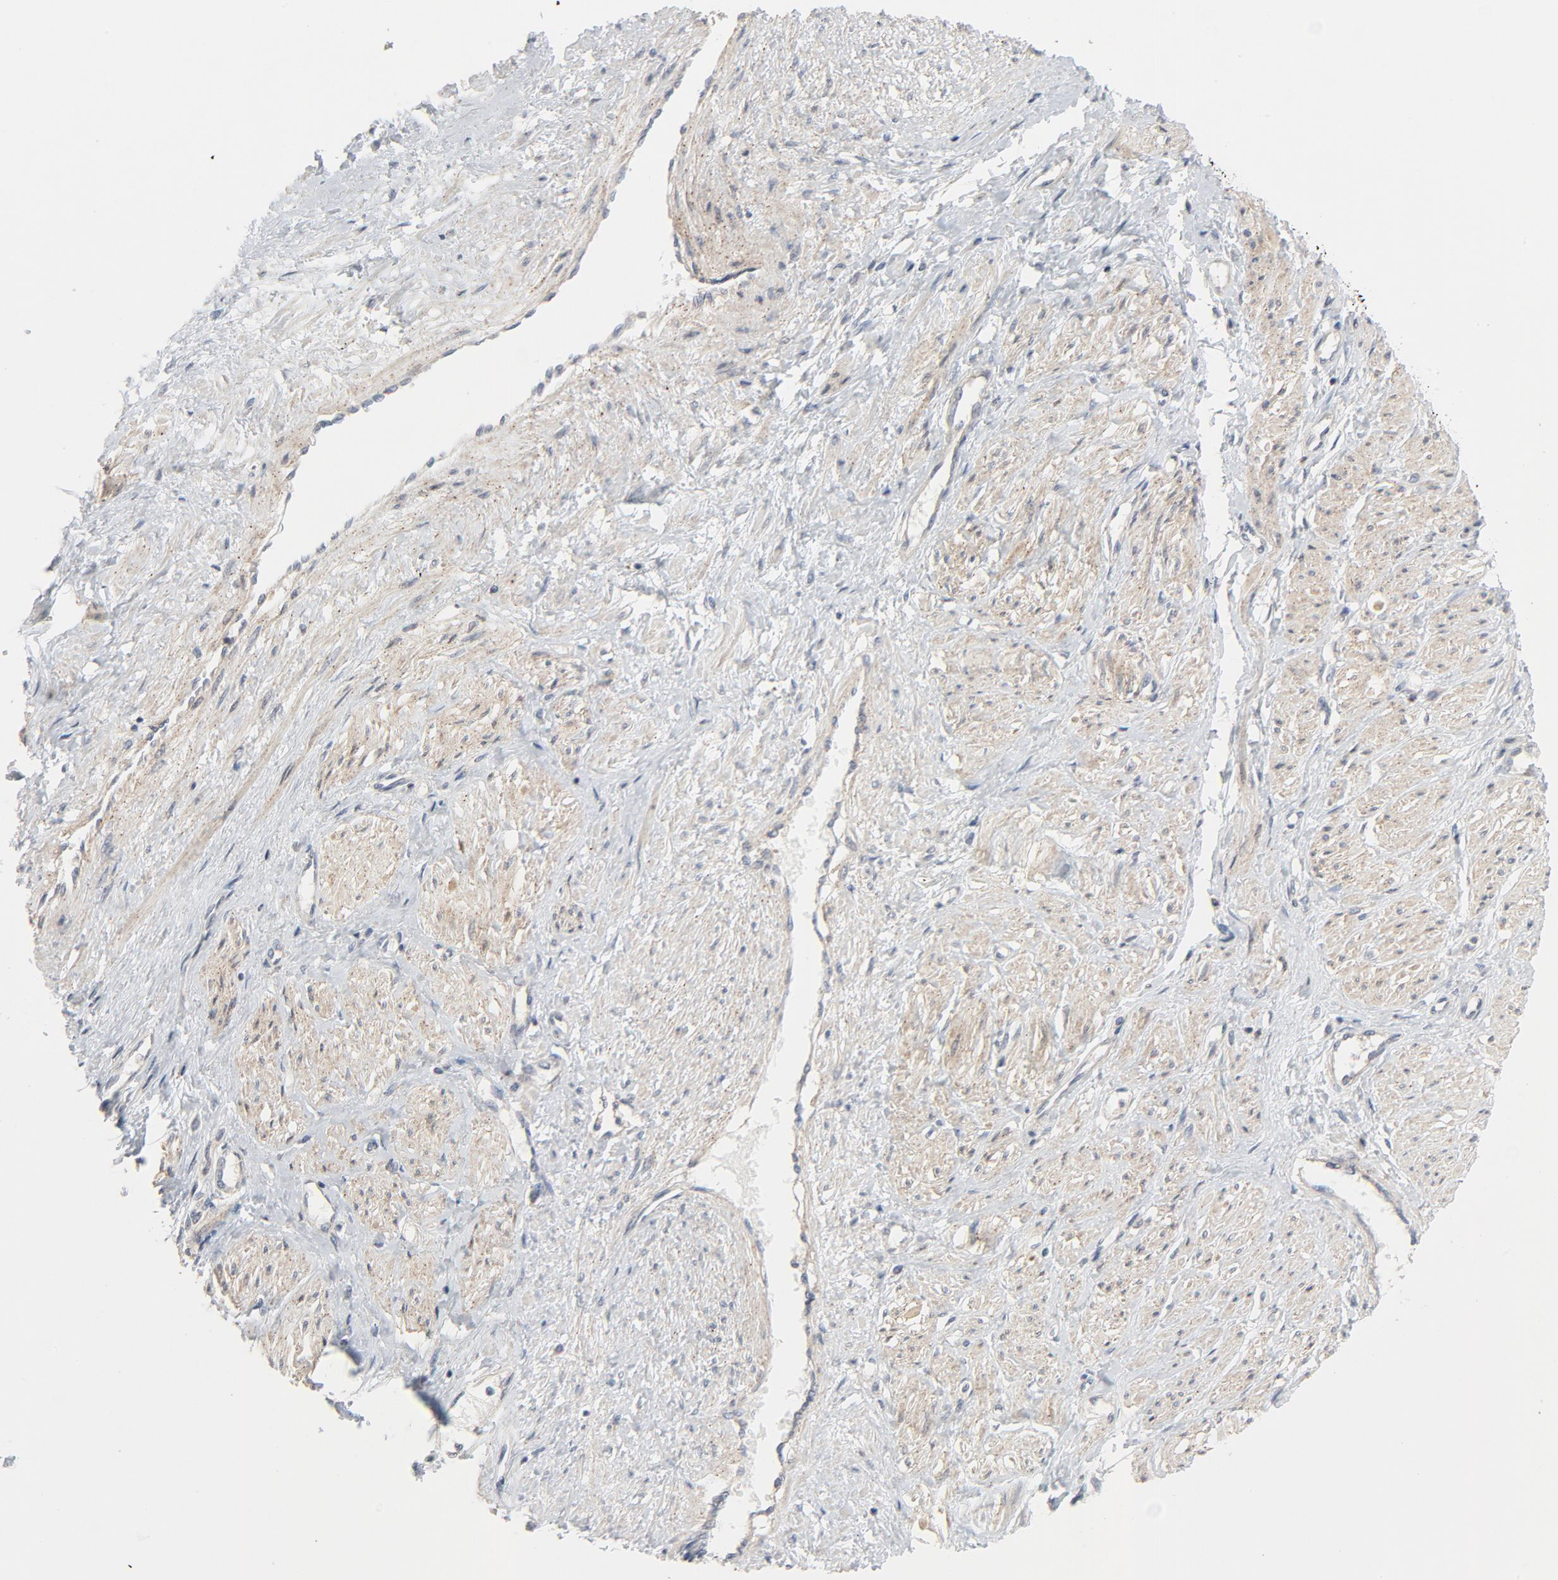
{"staining": {"intensity": "weak", "quantity": ">75%", "location": "cytoplasmic/membranous"}, "tissue": "smooth muscle", "cell_type": "Smooth muscle cells", "image_type": "normal", "snomed": [{"axis": "morphology", "description": "Normal tissue, NOS"}, {"axis": "topography", "description": "Smooth muscle"}, {"axis": "topography", "description": "Uterus"}], "caption": "Immunohistochemistry (DAB (3,3'-diaminobenzidine)) staining of normal smooth muscle displays weak cytoplasmic/membranous protein expression in approximately >75% of smooth muscle cells.", "gene": "TSG101", "patient": {"sex": "female", "age": 39}}